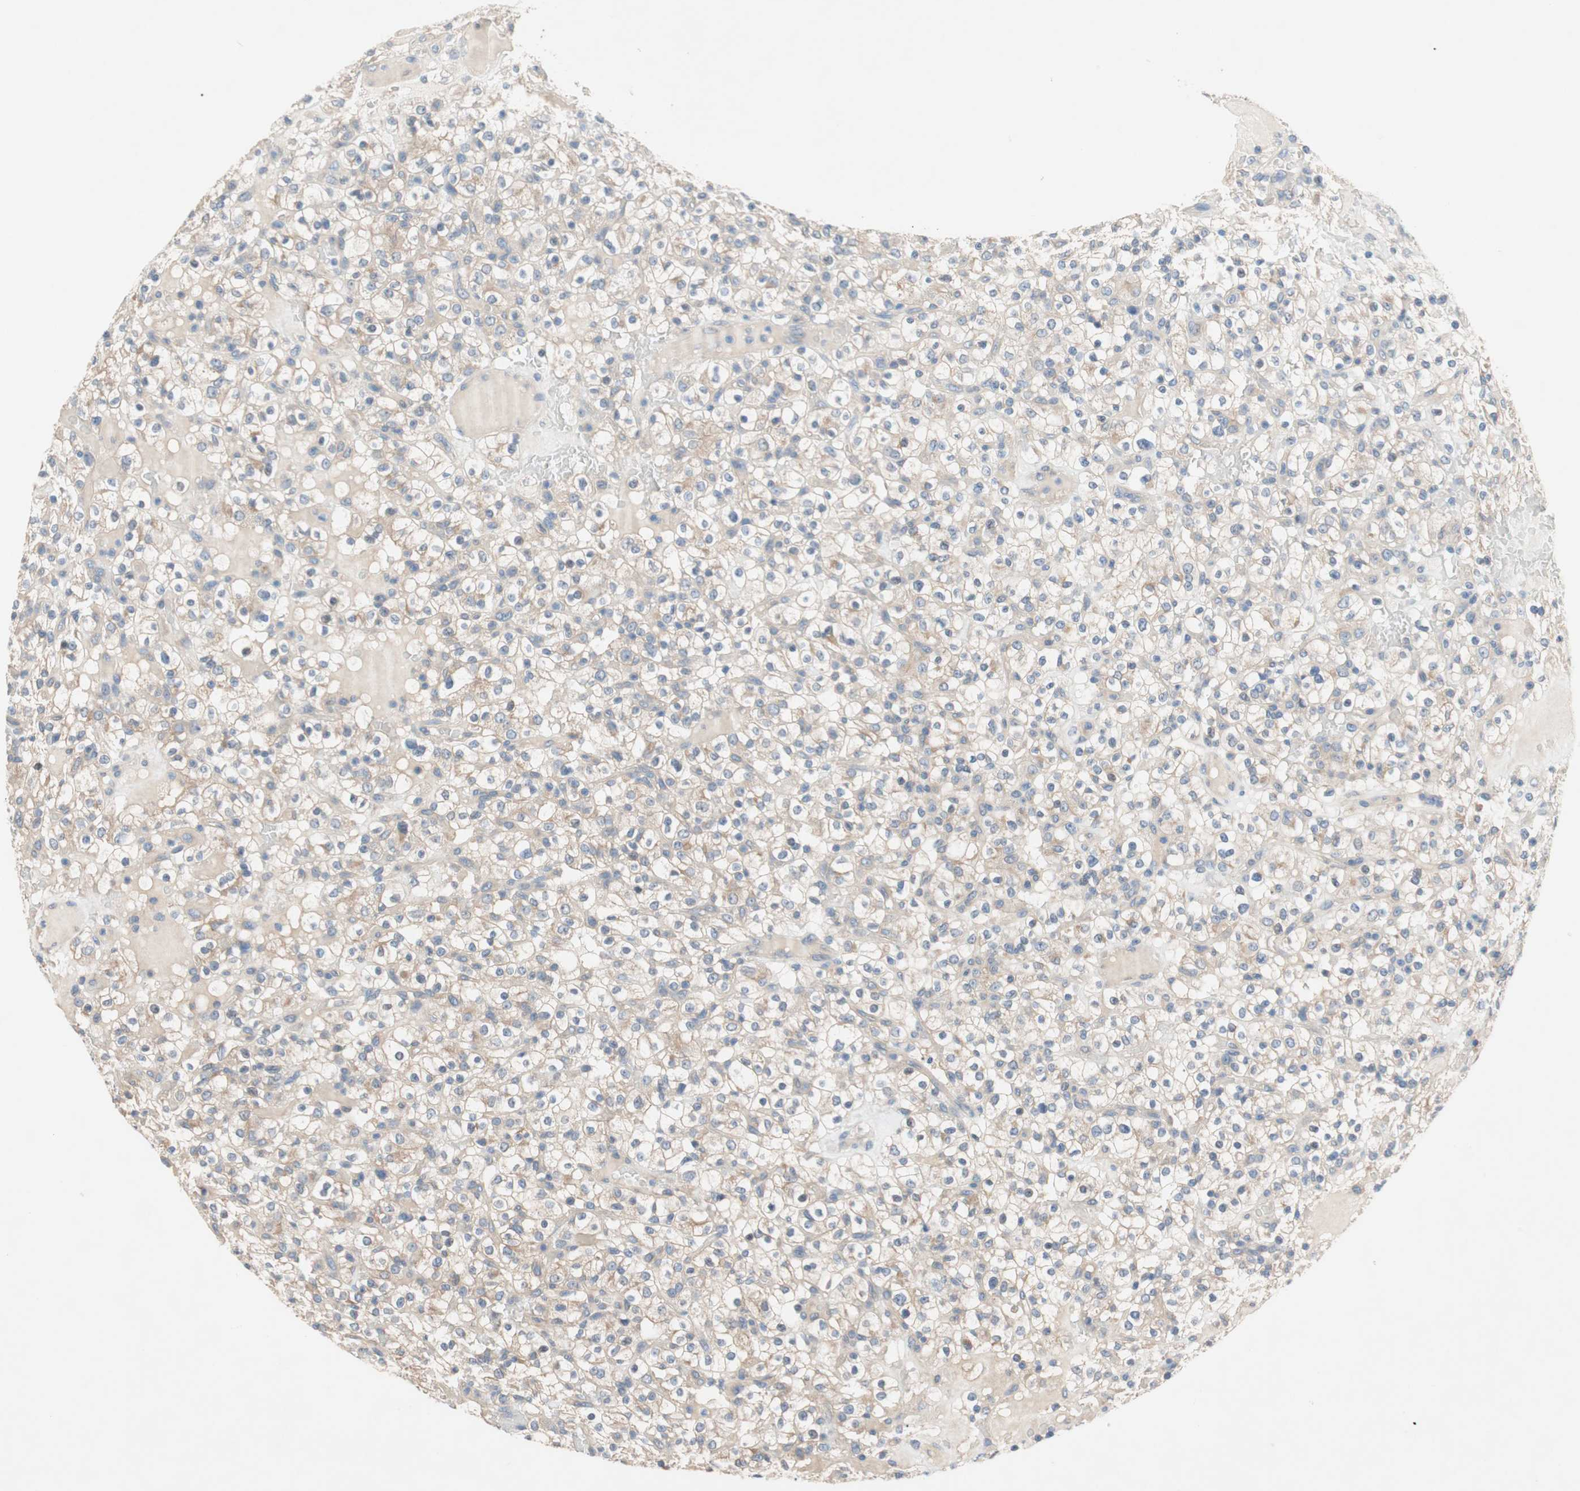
{"staining": {"intensity": "negative", "quantity": "none", "location": "none"}, "tissue": "renal cancer", "cell_type": "Tumor cells", "image_type": "cancer", "snomed": [{"axis": "morphology", "description": "Normal tissue, NOS"}, {"axis": "morphology", "description": "Adenocarcinoma, NOS"}, {"axis": "topography", "description": "Kidney"}], "caption": "Immunohistochemistry micrograph of adenocarcinoma (renal) stained for a protein (brown), which displays no expression in tumor cells.", "gene": "GLUL", "patient": {"sex": "female", "age": 72}}